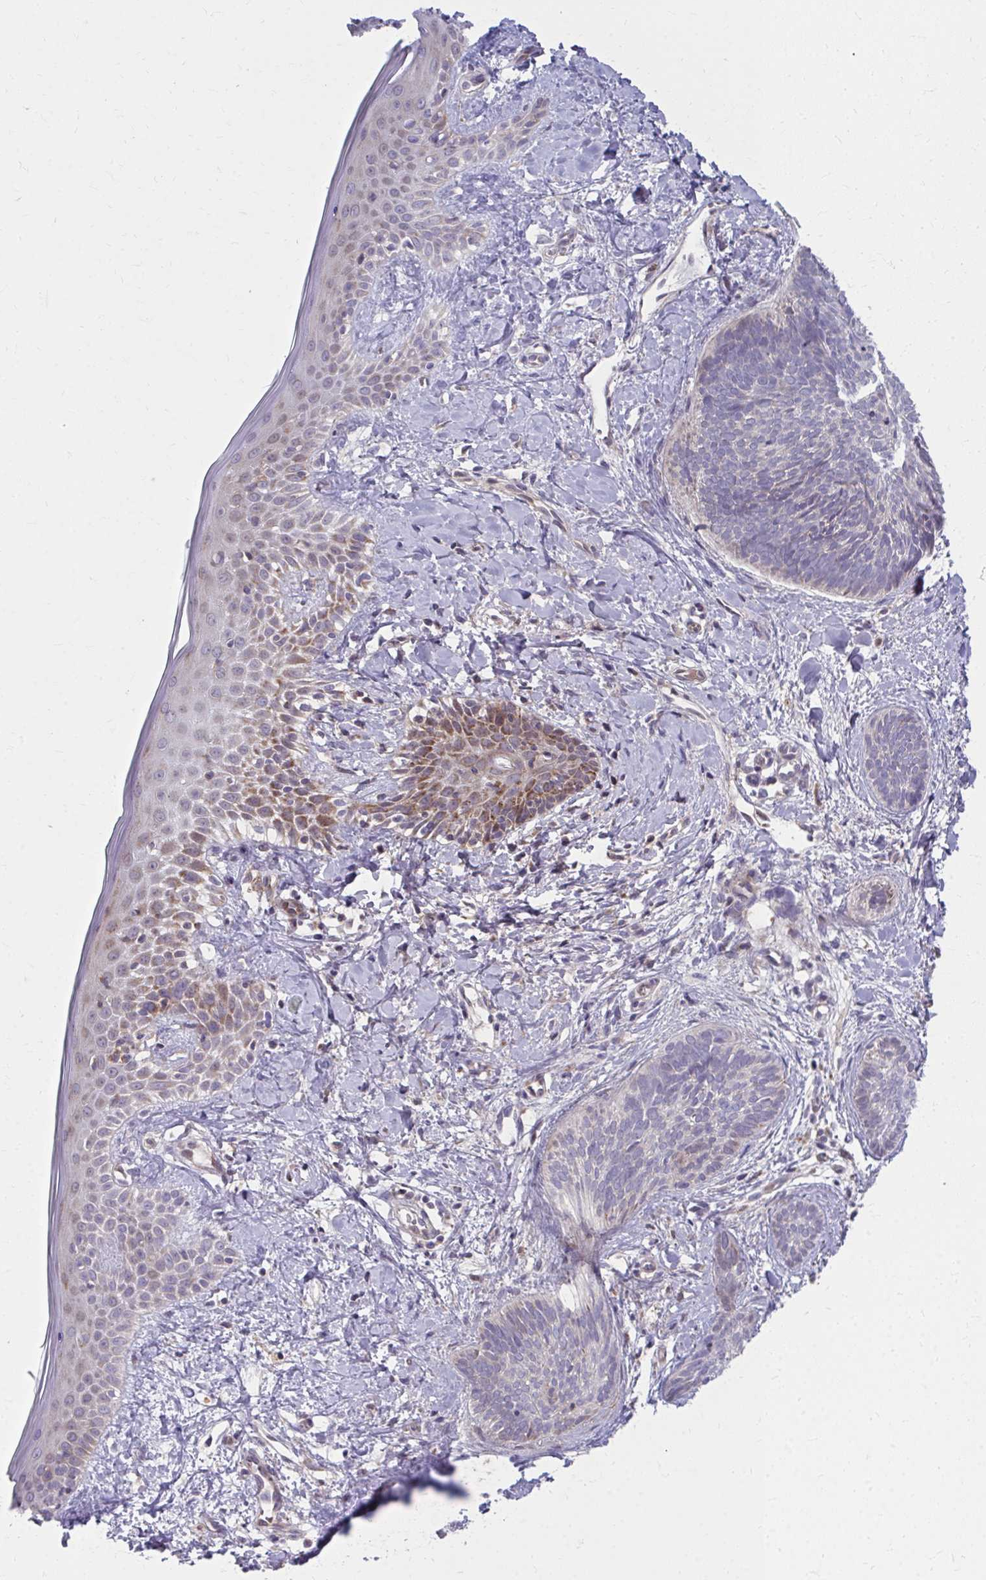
{"staining": {"intensity": "negative", "quantity": "none", "location": "none"}, "tissue": "skin cancer", "cell_type": "Tumor cells", "image_type": "cancer", "snomed": [{"axis": "morphology", "description": "Basal cell carcinoma"}, {"axis": "topography", "description": "Skin"}], "caption": "Micrograph shows no significant protein staining in tumor cells of skin cancer.", "gene": "C16orf54", "patient": {"sex": "female", "age": 81}}